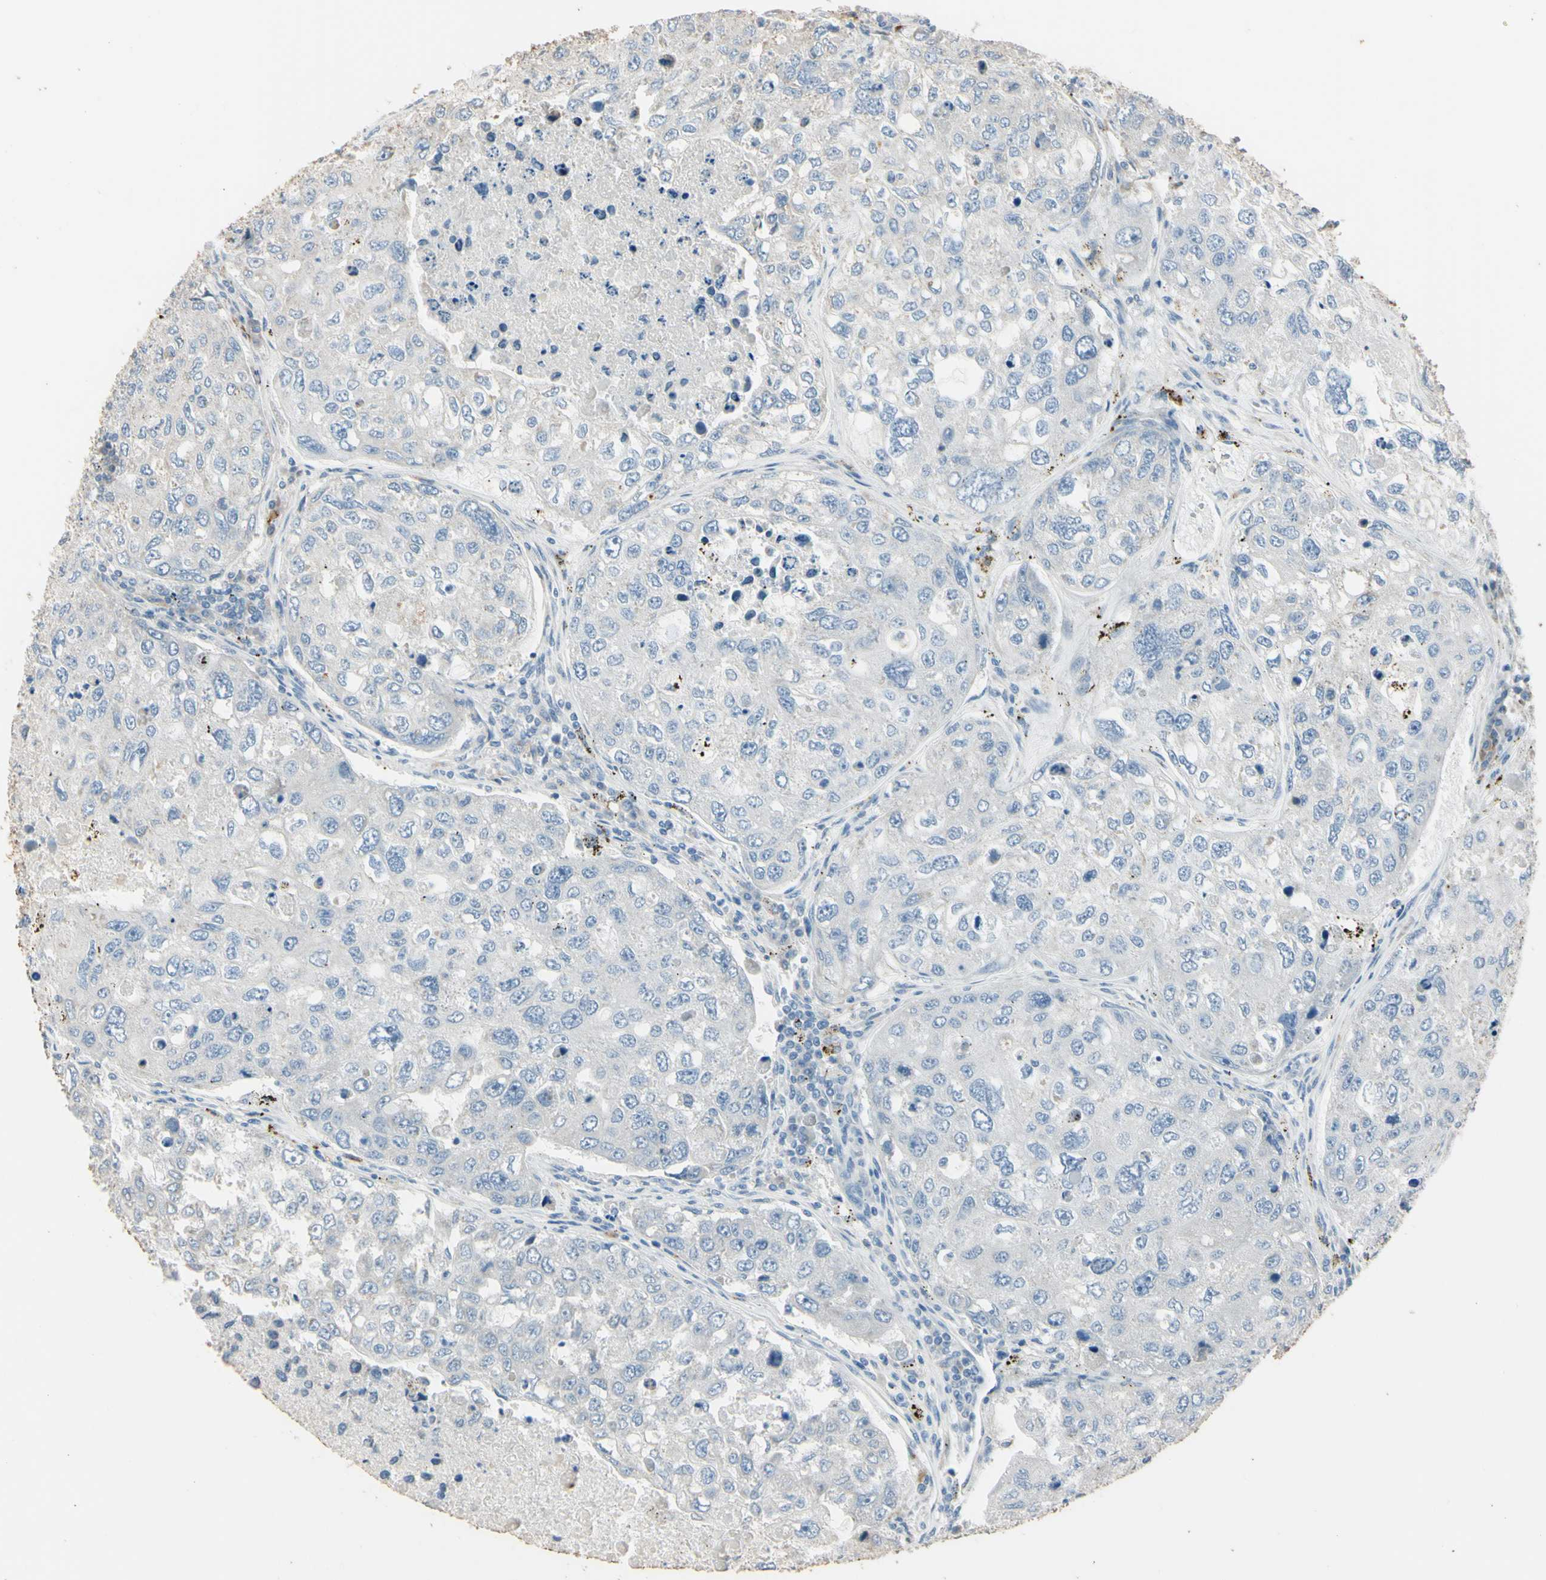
{"staining": {"intensity": "negative", "quantity": "none", "location": "none"}, "tissue": "urothelial cancer", "cell_type": "Tumor cells", "image_type": "cancer", "snomed": [{"axis": "morphology", "description": "Urothelial carcinoma, High grade"}, {"axis": "topography", "description": "Lymph node"}, {"axis": "topography", "description": "Urinary bladder"}], "caption": "The micrograph exhibits no significant positivity in tumor cells of urothelial cancer.", "gene": "ANGPTL1", "patient": {"sex": "male", "age": 51}}